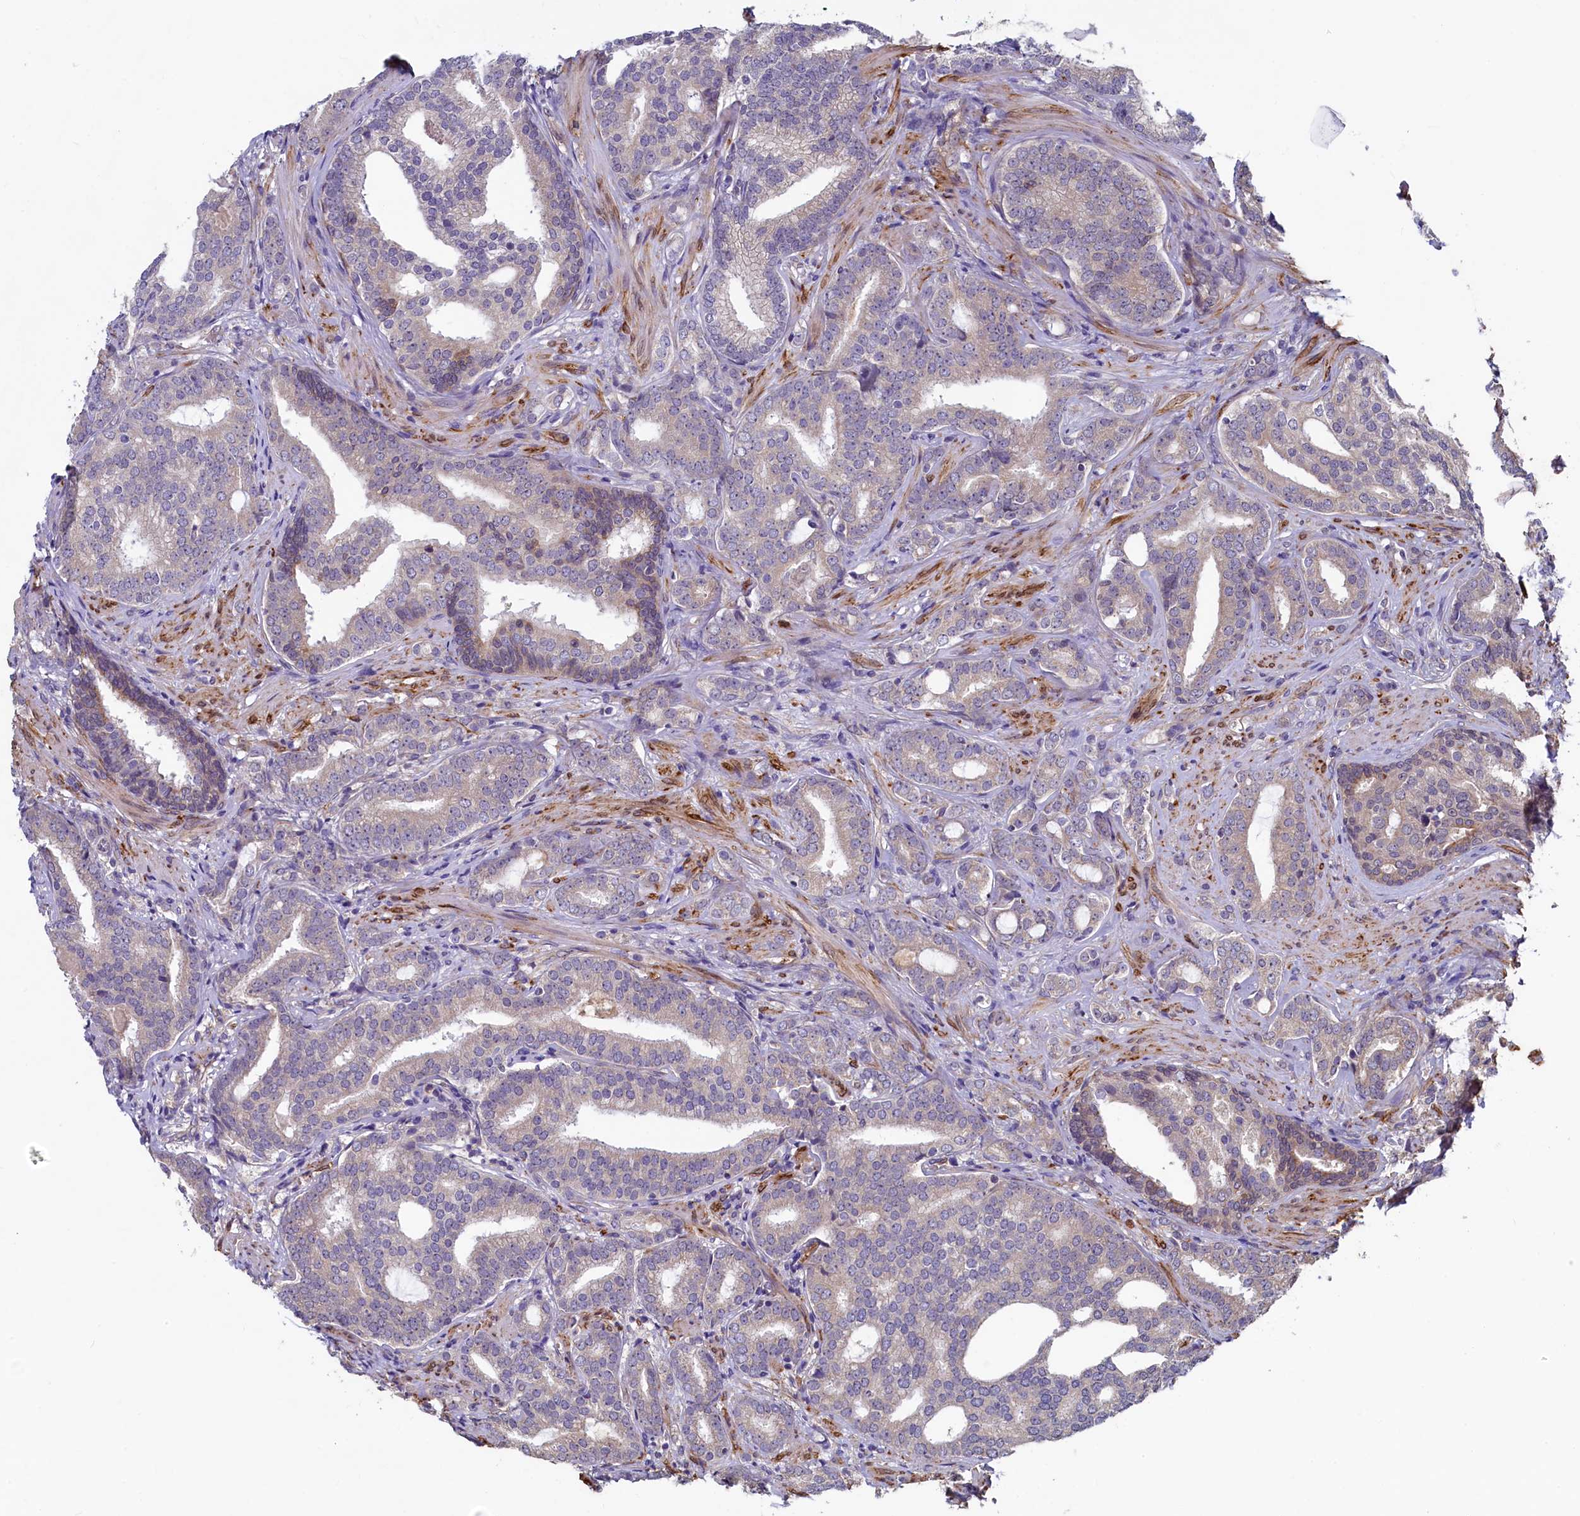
{"staining": {"intensity": "weak", "quantity": "<25%", "location": "cytoplasmic/membranous"}, "tissue": "prostate cancer", "cell_type": "Tumor cells", "image_type": "cancer", "snomed": [{"axis": "morphology", "description": "Adenocarcinoma, High grade"}, {"axis": "topography", "description": "Prostate"}], "caption": "DAB (3,3'-diaminobenzidine) immunohistochemical staining of human adenocarcinoma (high-grade) (prostate) exhibits no significant expression in tumor cells.", "gene": "SPATA2L", "patient": {"sex": "male", "age": 63}}